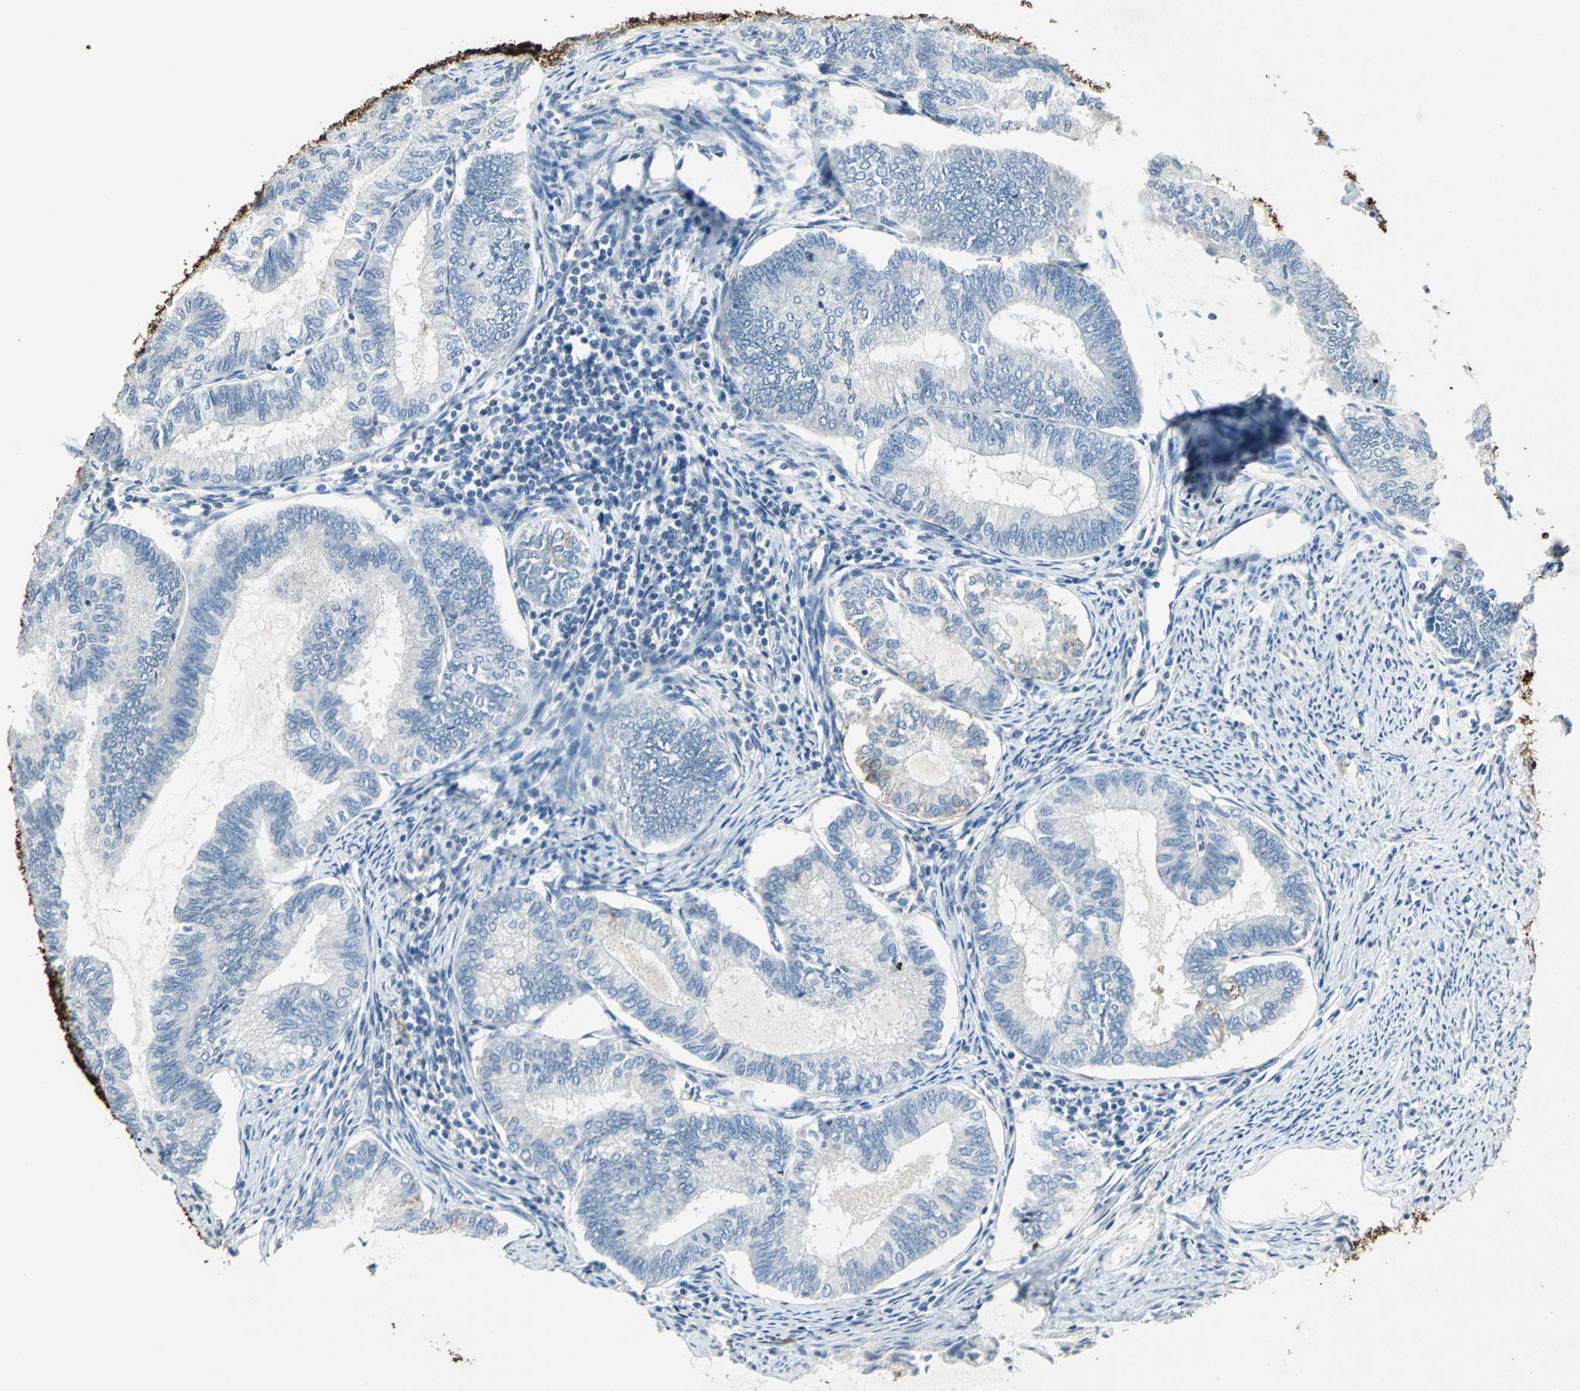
{"staining": {"intensity": "negative", "quantity": "none", "location": "none"}, "tissue": "endometrial cancer", "cell_type": "Tumor cells", "image_type": "cancer", "snomed": [{"axis": "morphology", "description": "Adenocarcinoma, NOS"}, {"axis": "topography", "description": "Endometrium"}], "caption": "Endometrial adenocarcinoma was stained to show a protein in brown. There is no significant staining in tumor cells.", "gene": "CAMK2B", "patient": {"sex": "female", "age": 86}}